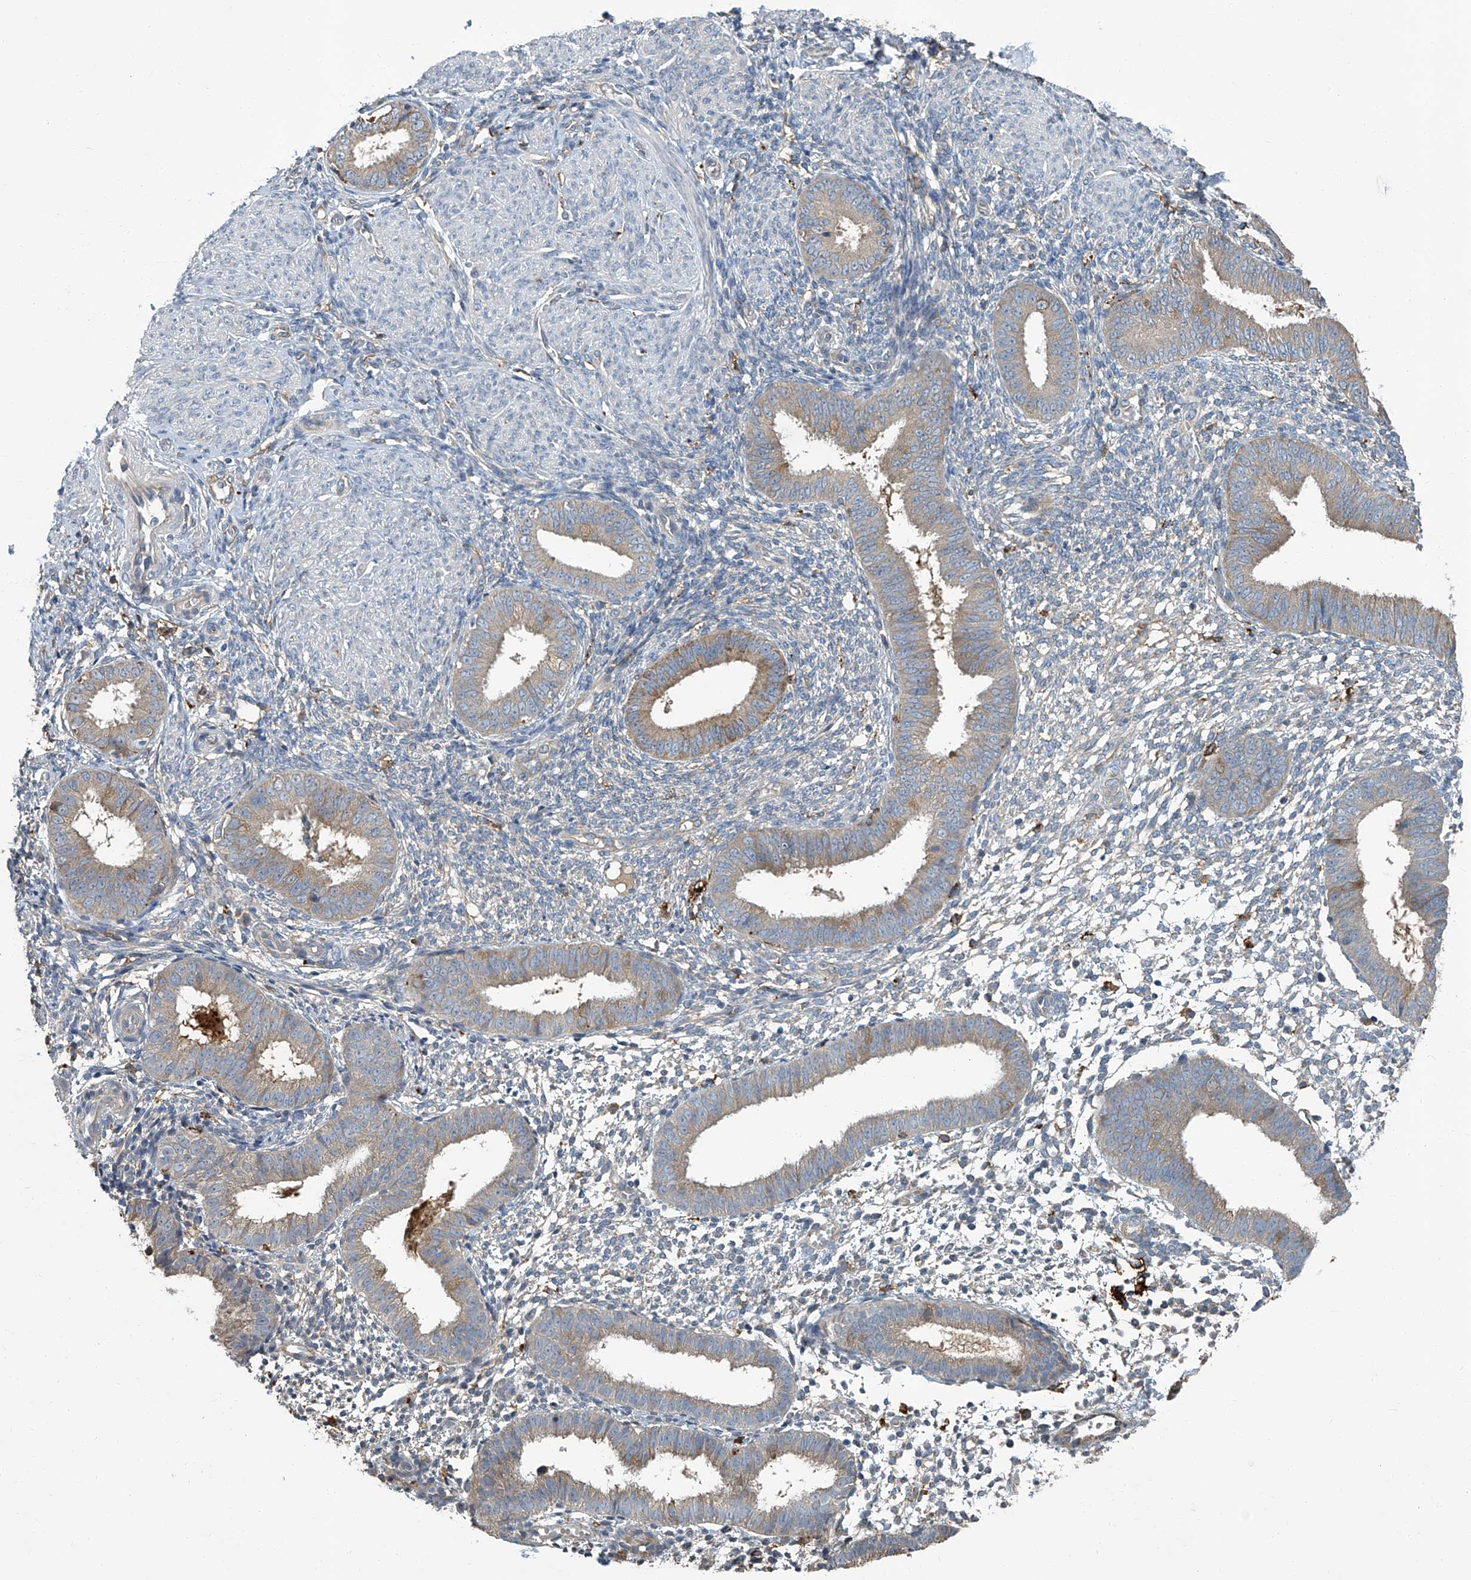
{"staining": {"intensity": "moderate", "quantity": "<25%", "location": "cytoplasmic/membranous"}, "tissue": "endometrium", "cell_type": "Cells in endometrial stroma", "image_type": "normal", "snomed": [{"axis": "morphology", "description": "Normal tissue, NOS"}, {"axis": "topography", "description": "Uterus"}, {"axis": "topography", "description": "Endometrium"}], "caption": "Protein staining demonstrates moderate cytoplasmic/membranous positivity in approximately <25% of cells in endometrial stroma in unremarkable endometrium. Nuclei are stained in blue.", "gene": "FAM167A", "patient": {"sex": "female", "age": 48}}